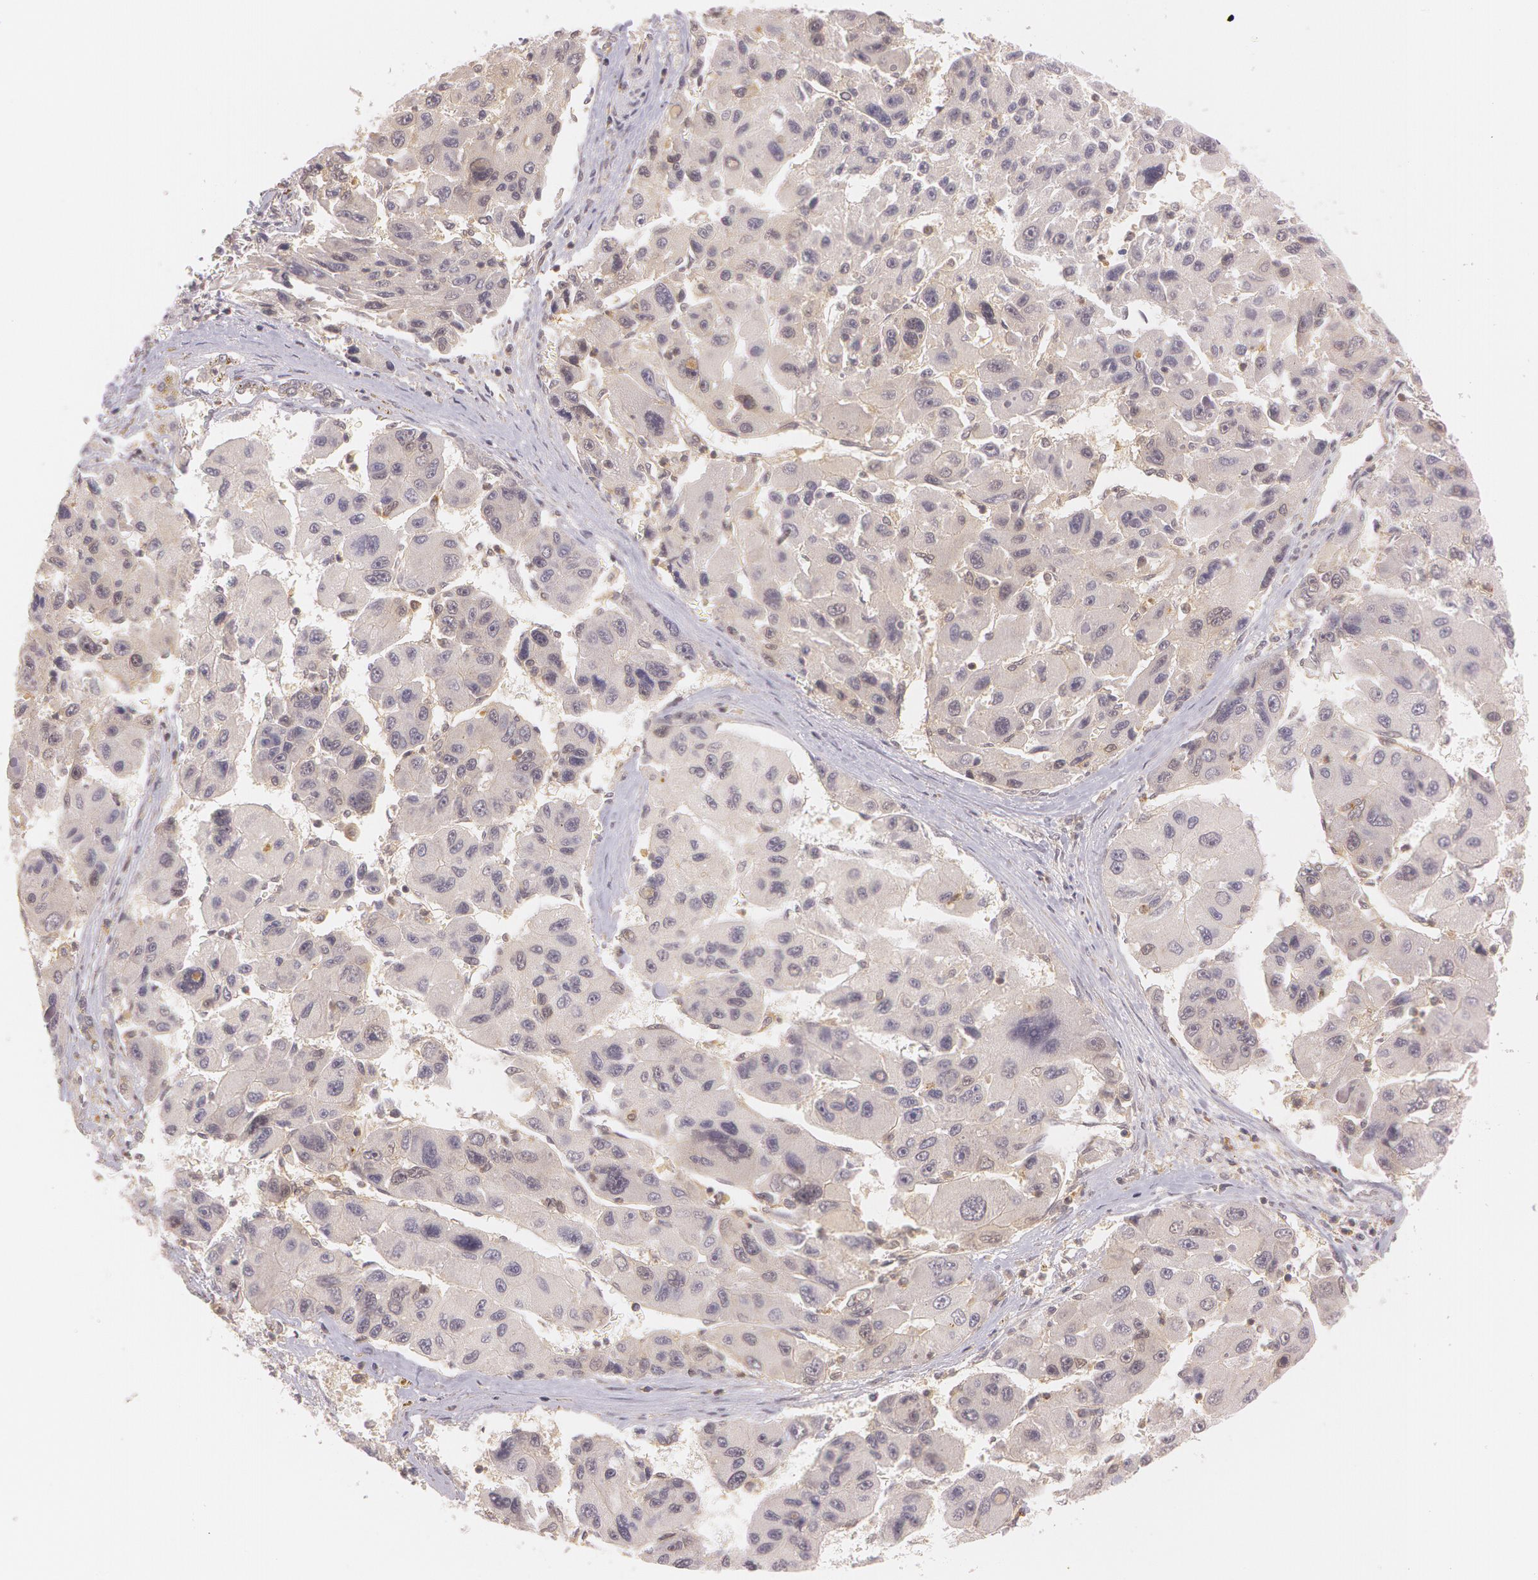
{"staining": {"intensity": "weak", "quantity": ">75%", "location": "cytoplasmic/membranous"}, "tissue": "liver cancer", "cell_type": "Tumor cells", "image_type": "cancer", "snomed": [{"axis": "morphology", "description": "Carcinoma, Hepatocellular, NOS"}, {"axis": "topography", "description": "Liver"}], "caption": "Immunohistochemistry (IHC) micrograph of human hepatocellular carcinoma (liver) stained for a protein (brown), which shows low levels of weak cytoplasmic/membranous staining in about >75% of tumor cells.", "gene": "ATG2B", "patient": {"sex": "male", "age": 64}}